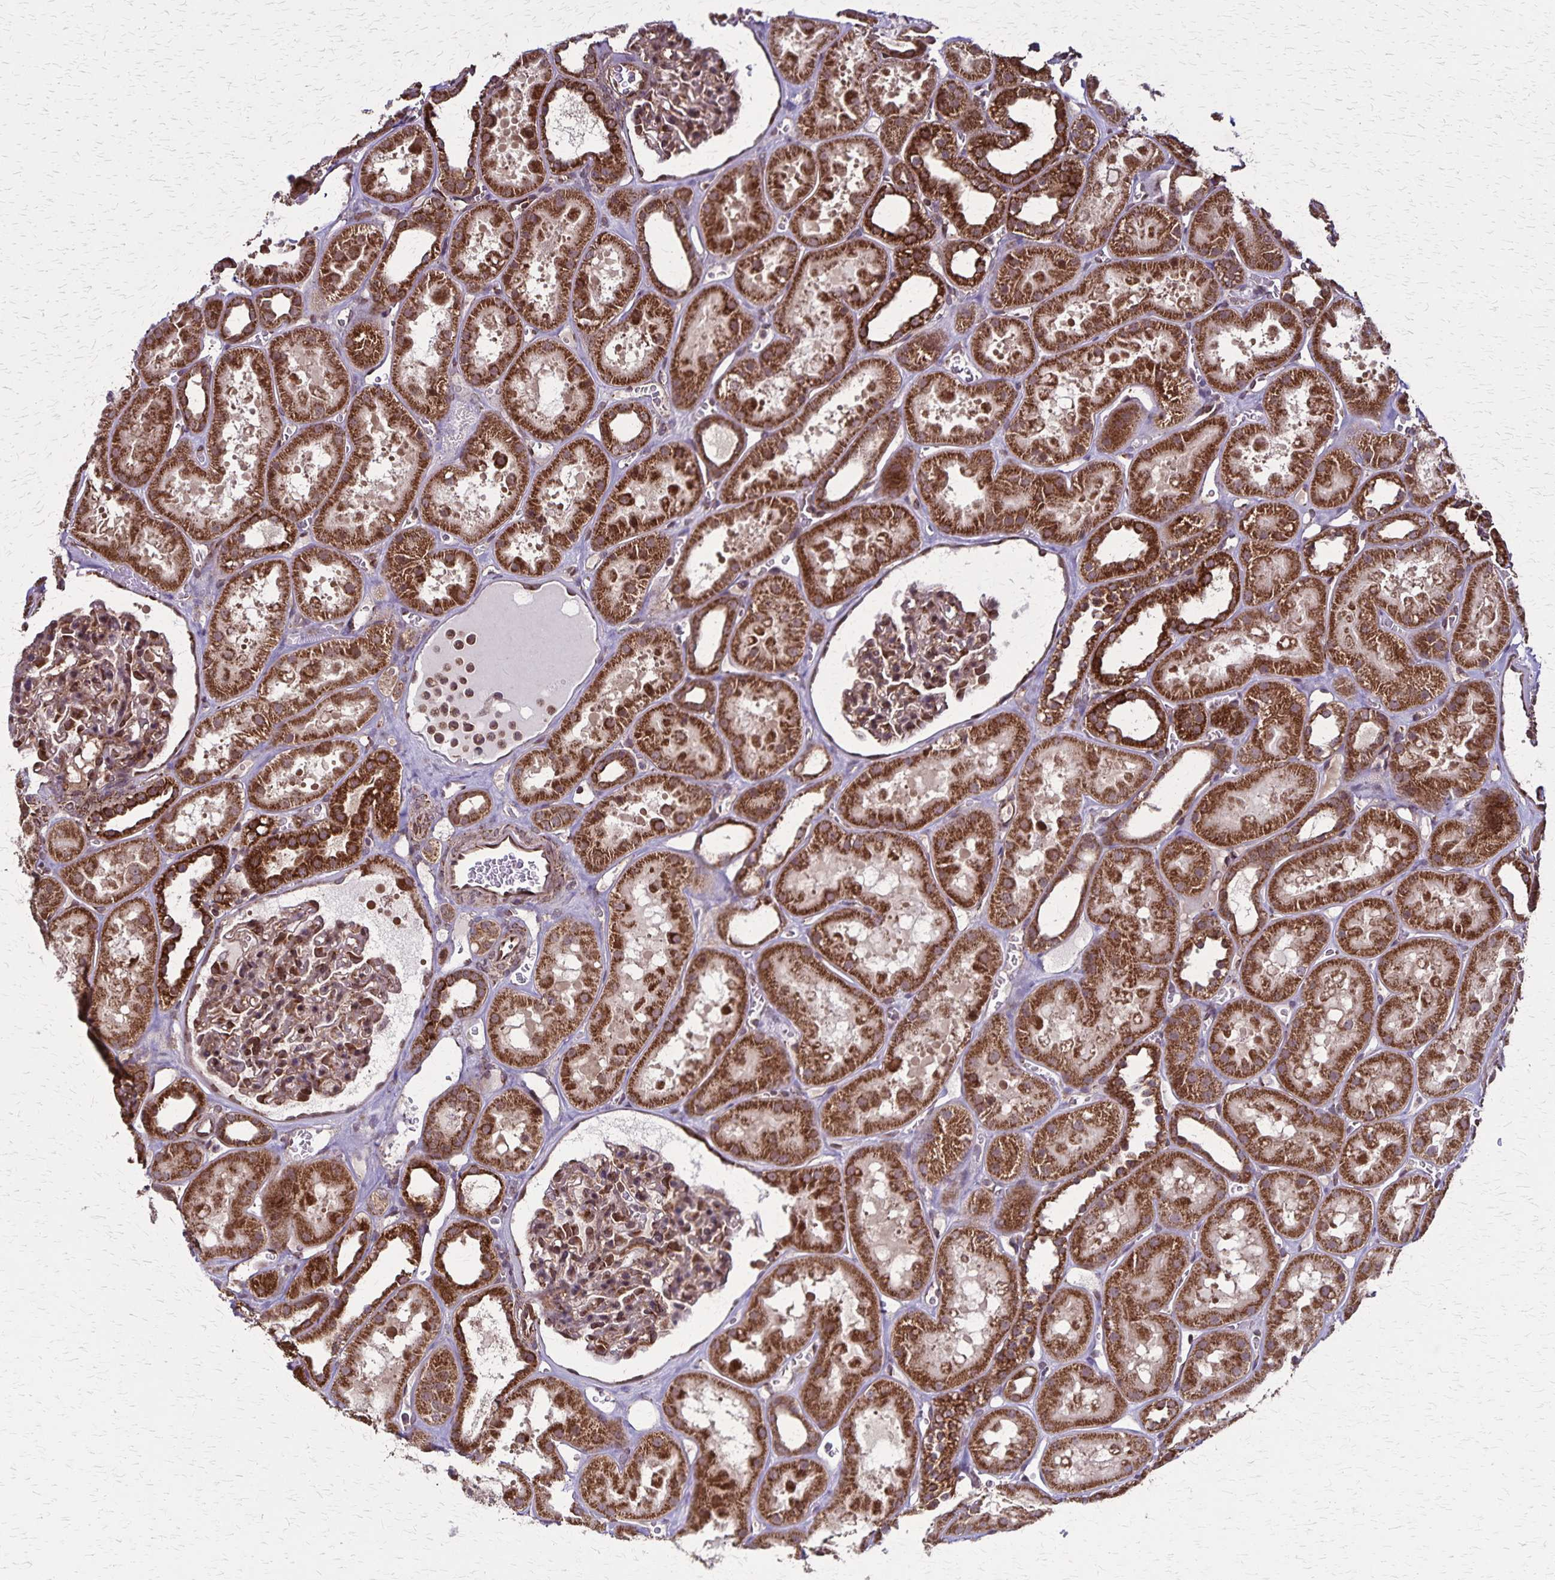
{"staining": {"intensity": "moderate", "quantity": ">75%", "location": "cytoplasmic/membranous"}, "tissue": "kidney", "cell_type": "Cells in glomeruli", "image_type": "normal", "snomed": [{"axis": "morphology", "description": "Normal tissue, NOS"}, {"axis": "topography", "description": "Kidney"}], "caption": "Protein staining by IHC shows moderate cytoplasmic/membranous positivity in approximately >75% of cells in glomeruli in normal kidney. Immunohistochemistry (ihc) stains the protein of interest in brown and the nuclei are stained blue.", "gene": "NFS1", "patient": {"sex": "female", "age": 41}}